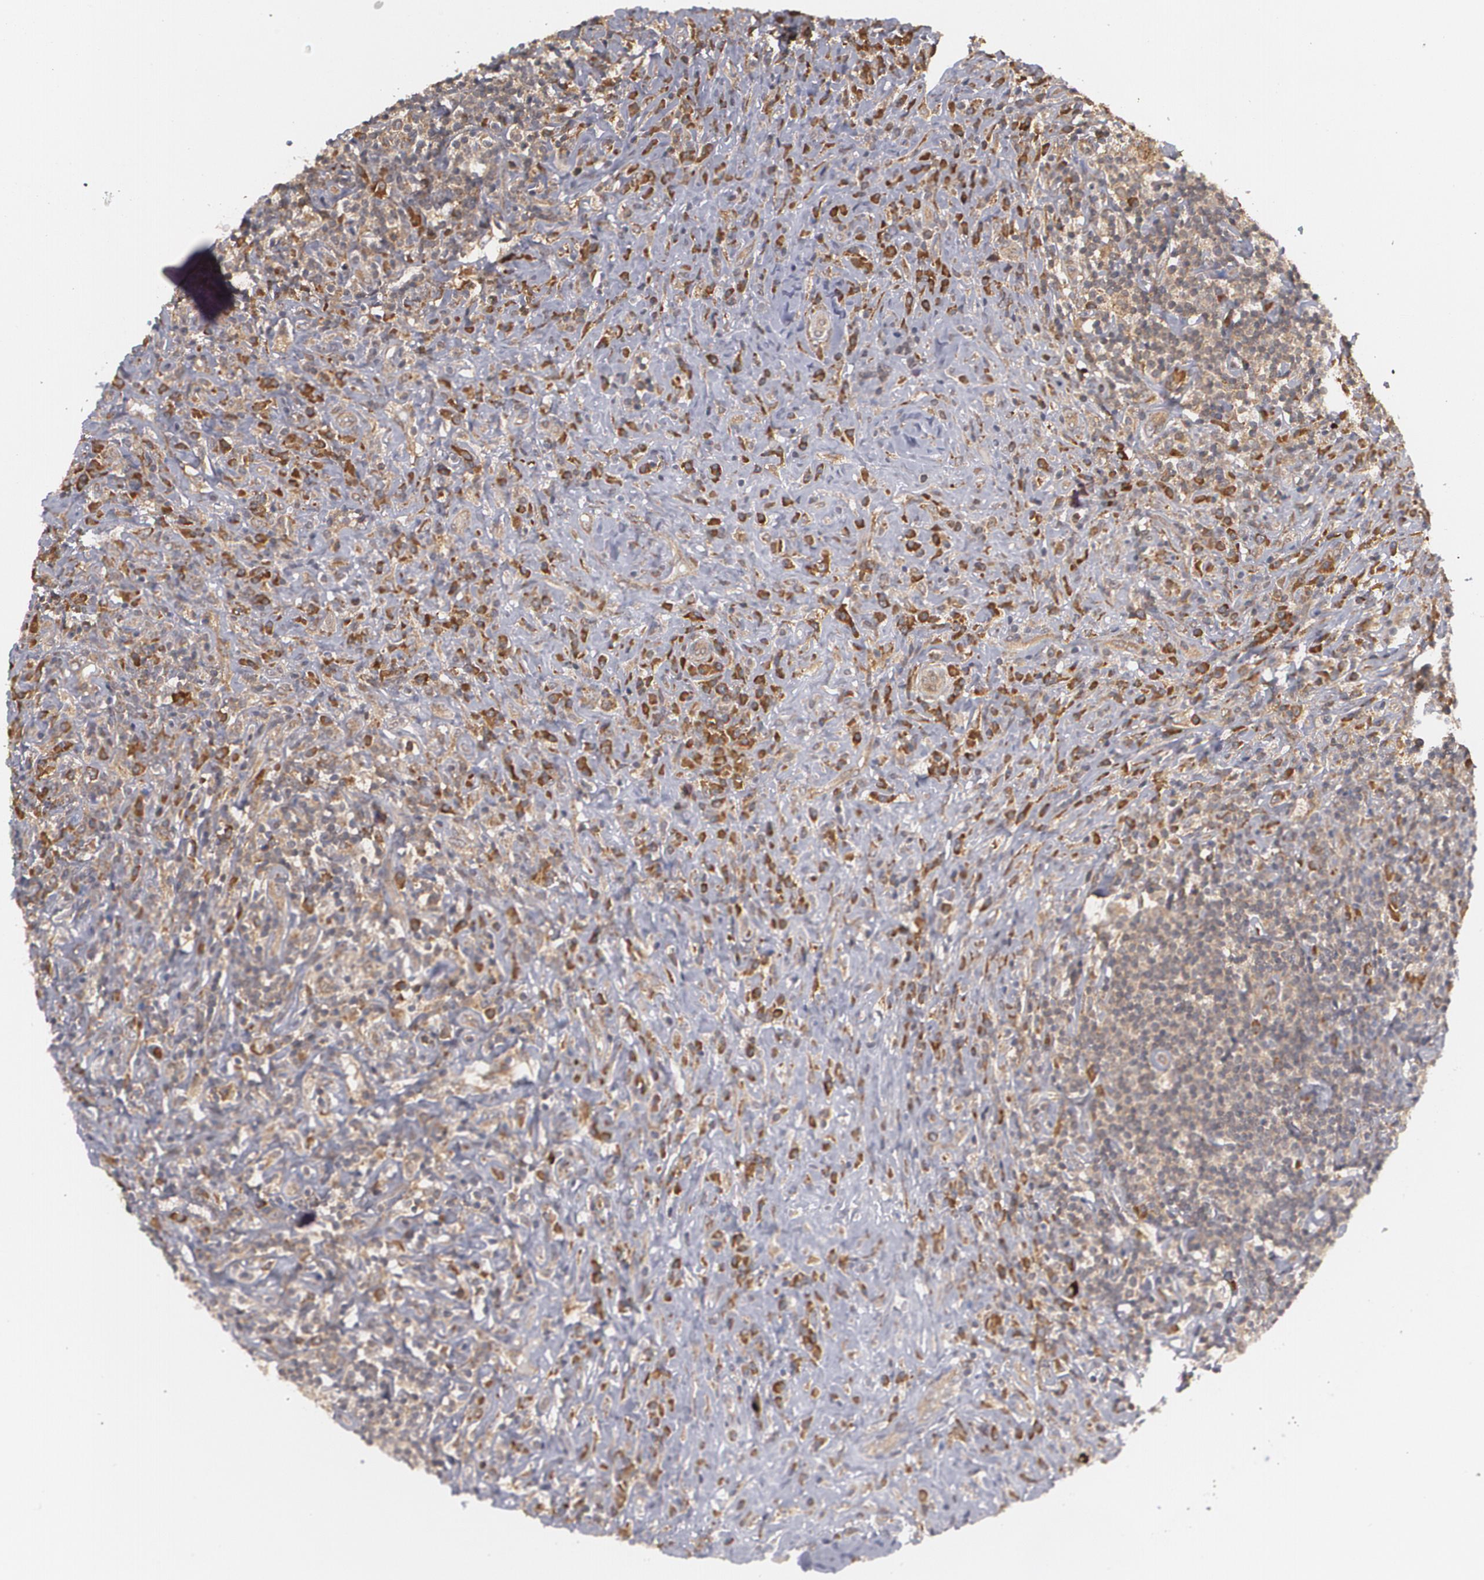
{"staining": {"intensity": "weak", "quantity": ">75%", "location": "cytoplasmic/membranous"}, "tissue": "lymphoma", "cell_type": "Tumor cells", "image_type": "cancer", "snomed": [{"axis": "morphology", "description": "Hodgkin's disease, NOS"}, {"axis": "topography", "description": "Lymph node"}], "caption": "Weak cytoplasmic/membranous staining for a protein is appreciated in approximately >75% of tumor cells of Hodgkin's disease using immunohistochemistry.", "gene": "BMP6", "patient": {"sex": "female", "age": 25}}